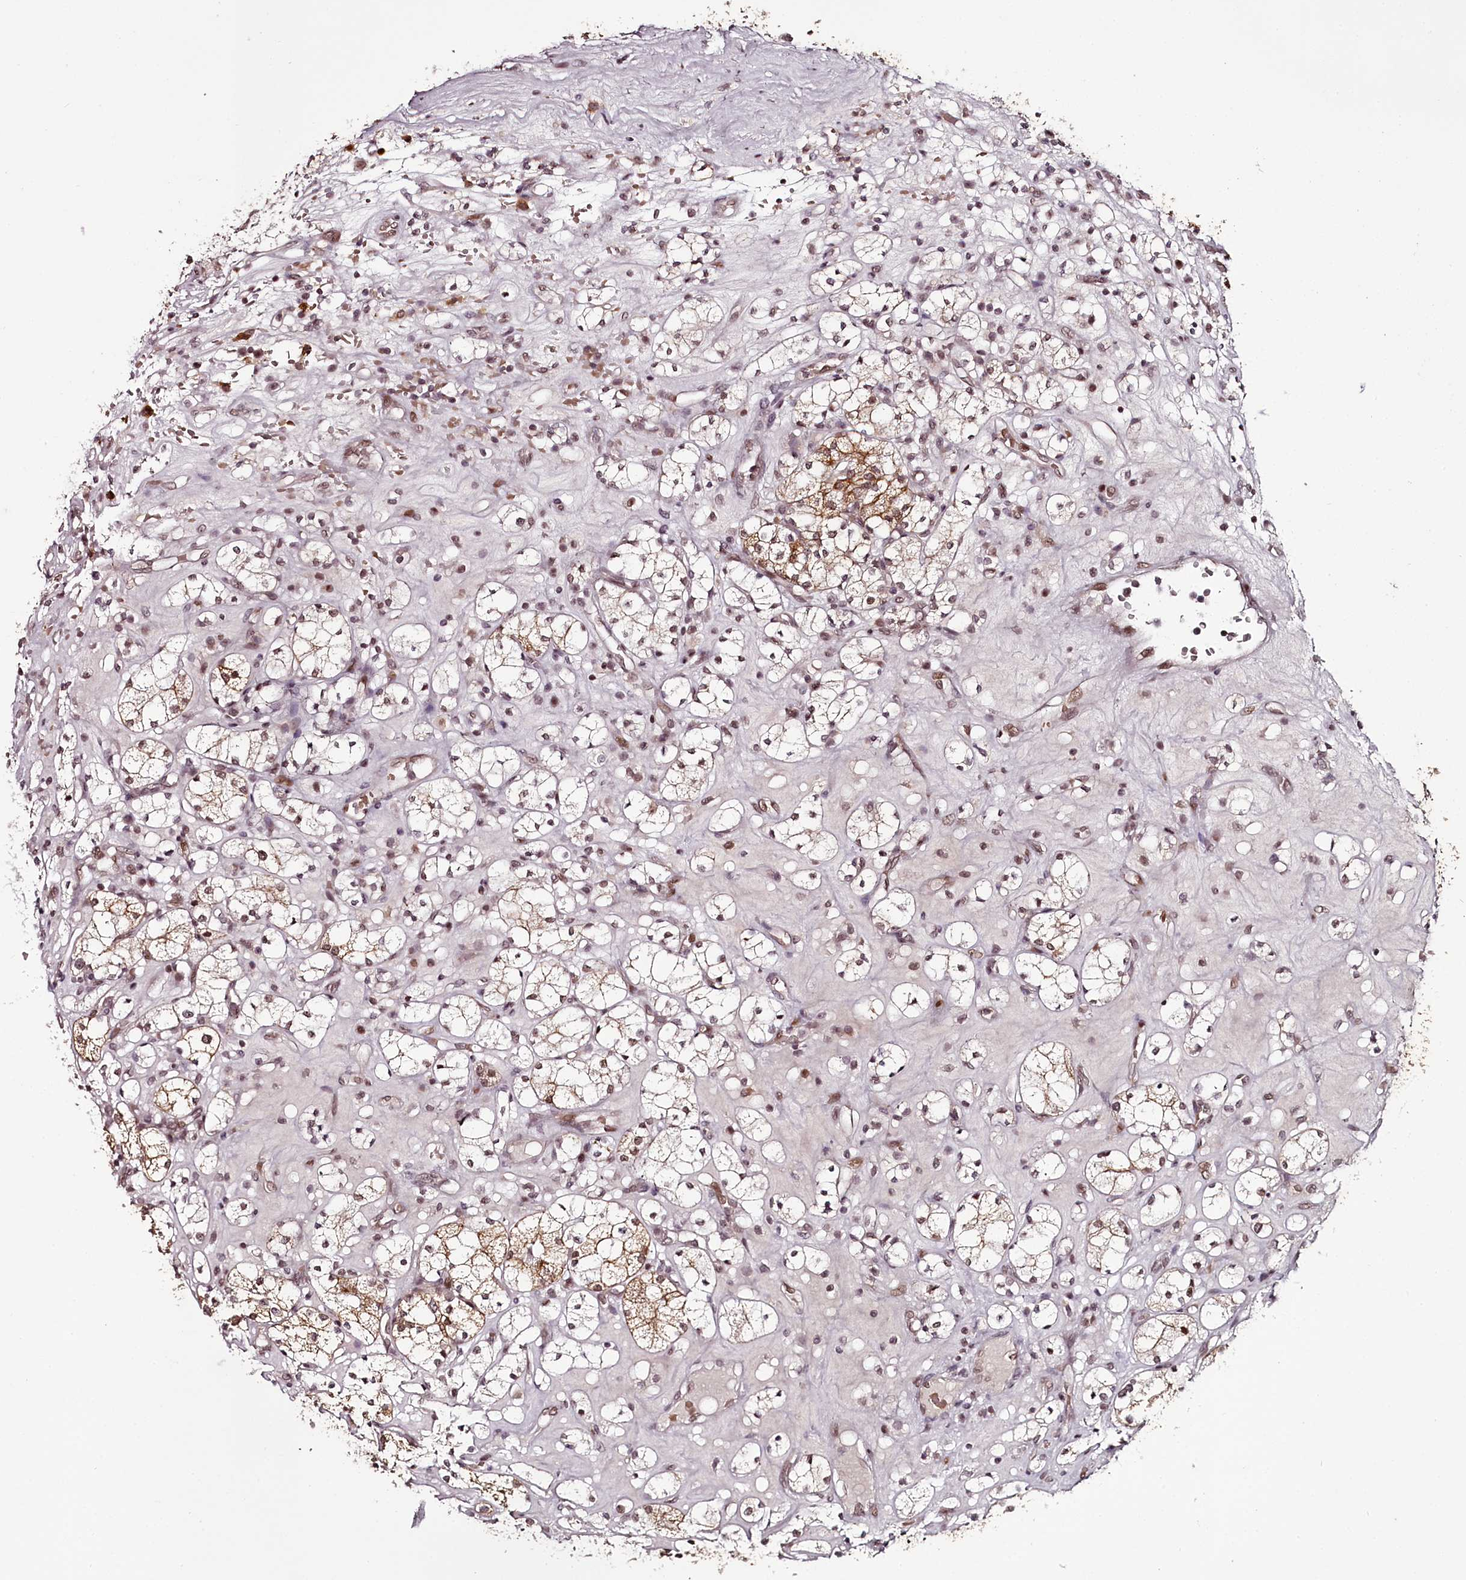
{"staining": {"intensity": "moderate", "quantity": "25%-75%", "location": "cytoplasmic/membranous,nuclear"}, "tissue": "renal cancer", "cell_type": "Tumor cells", "image_type": "cancer", "snomed": [{"axis": "morphology", "description": "Adenocarcinoma, NOS"}, {"axis": "topography", "description": "Kidney"}], "caption": "Immunohistochemical staining of renal cancer displays medium levels of moderate cytoplasmic/membranous and nuclear protein staining in approximately 25%-75% of tumor cells. Using DAB (3,3'-diaminobenzidine) (brown) and hematoxylin (blue) stains, captured at high magnification using brightfield microscopy.", "gene": "THYN1", "patient": {"sex": "male", "age": 77}}